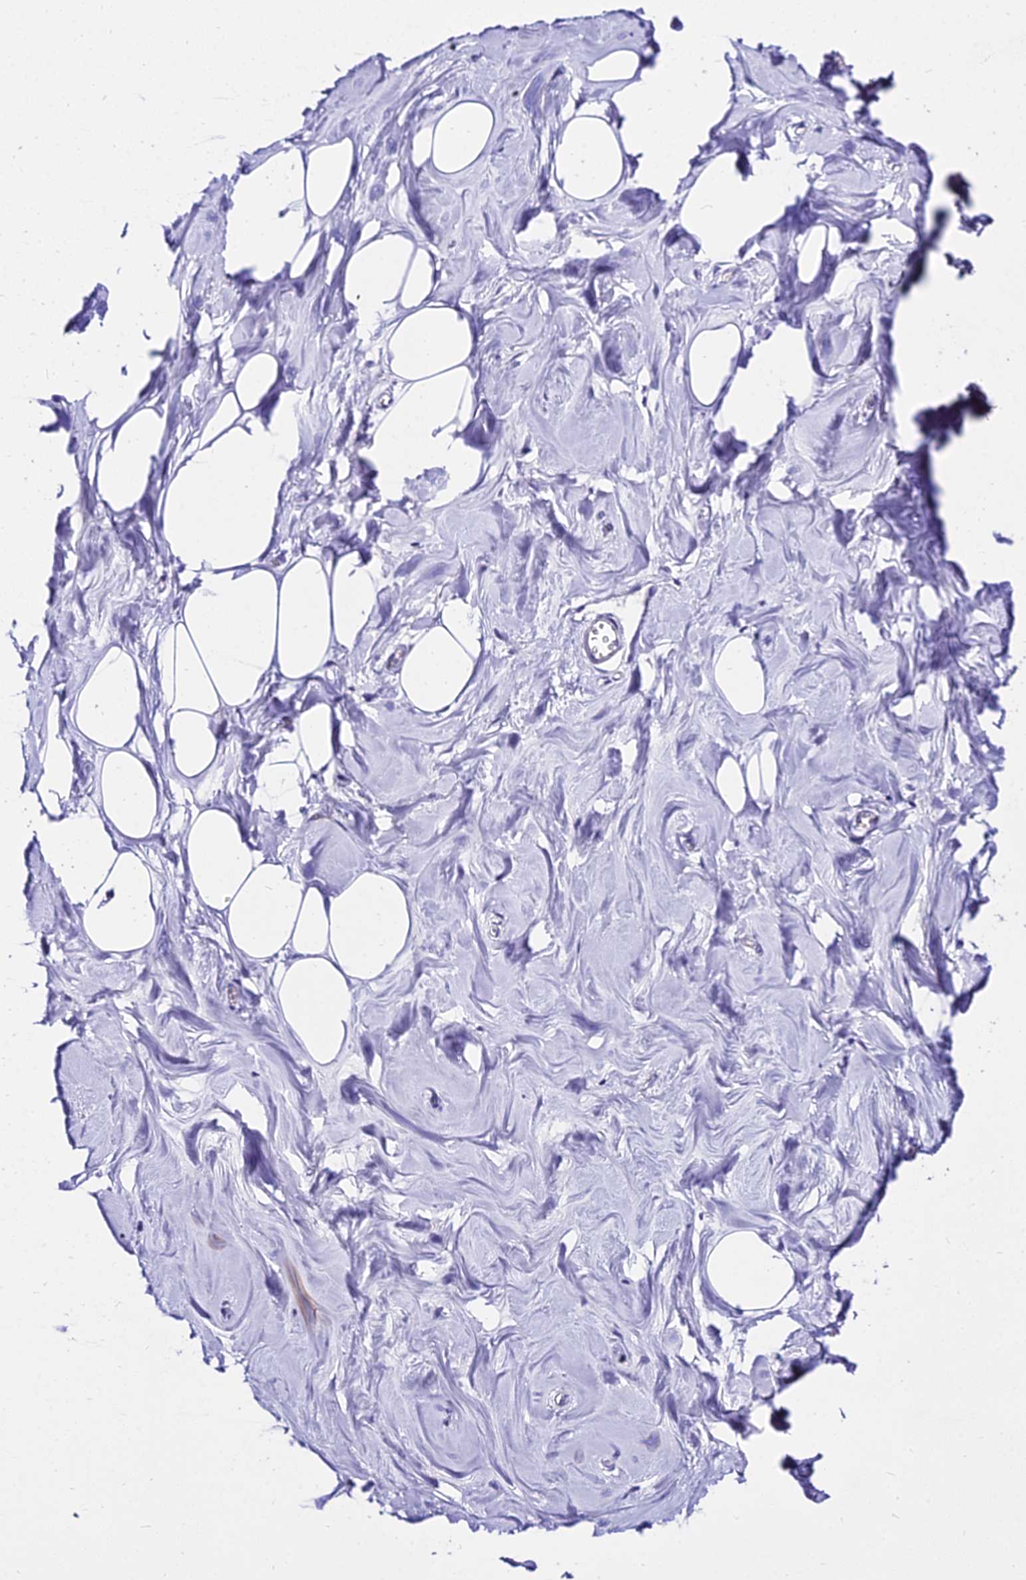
{"staining": {"intensity": "negative", "quantity": "none", "location": "none"}, "tissue": "breast", "cell_type": "Adipocytes", "image_type": "normal", "snomed": [{"axis": "morphology", "description": "Normal tissue, NOS"}, {"axis": "topography", "description": "Breast"}], "caption": "The IHC image has no significant positivity in adipocytes of breast. (Stains: DAB immunohistochemistry with hematoxylin counter stain, Microscopy: brightfield microscopy at high magnification).", "gene": "DEFB106A", "patient": {"sex": "female", "age": 27}}